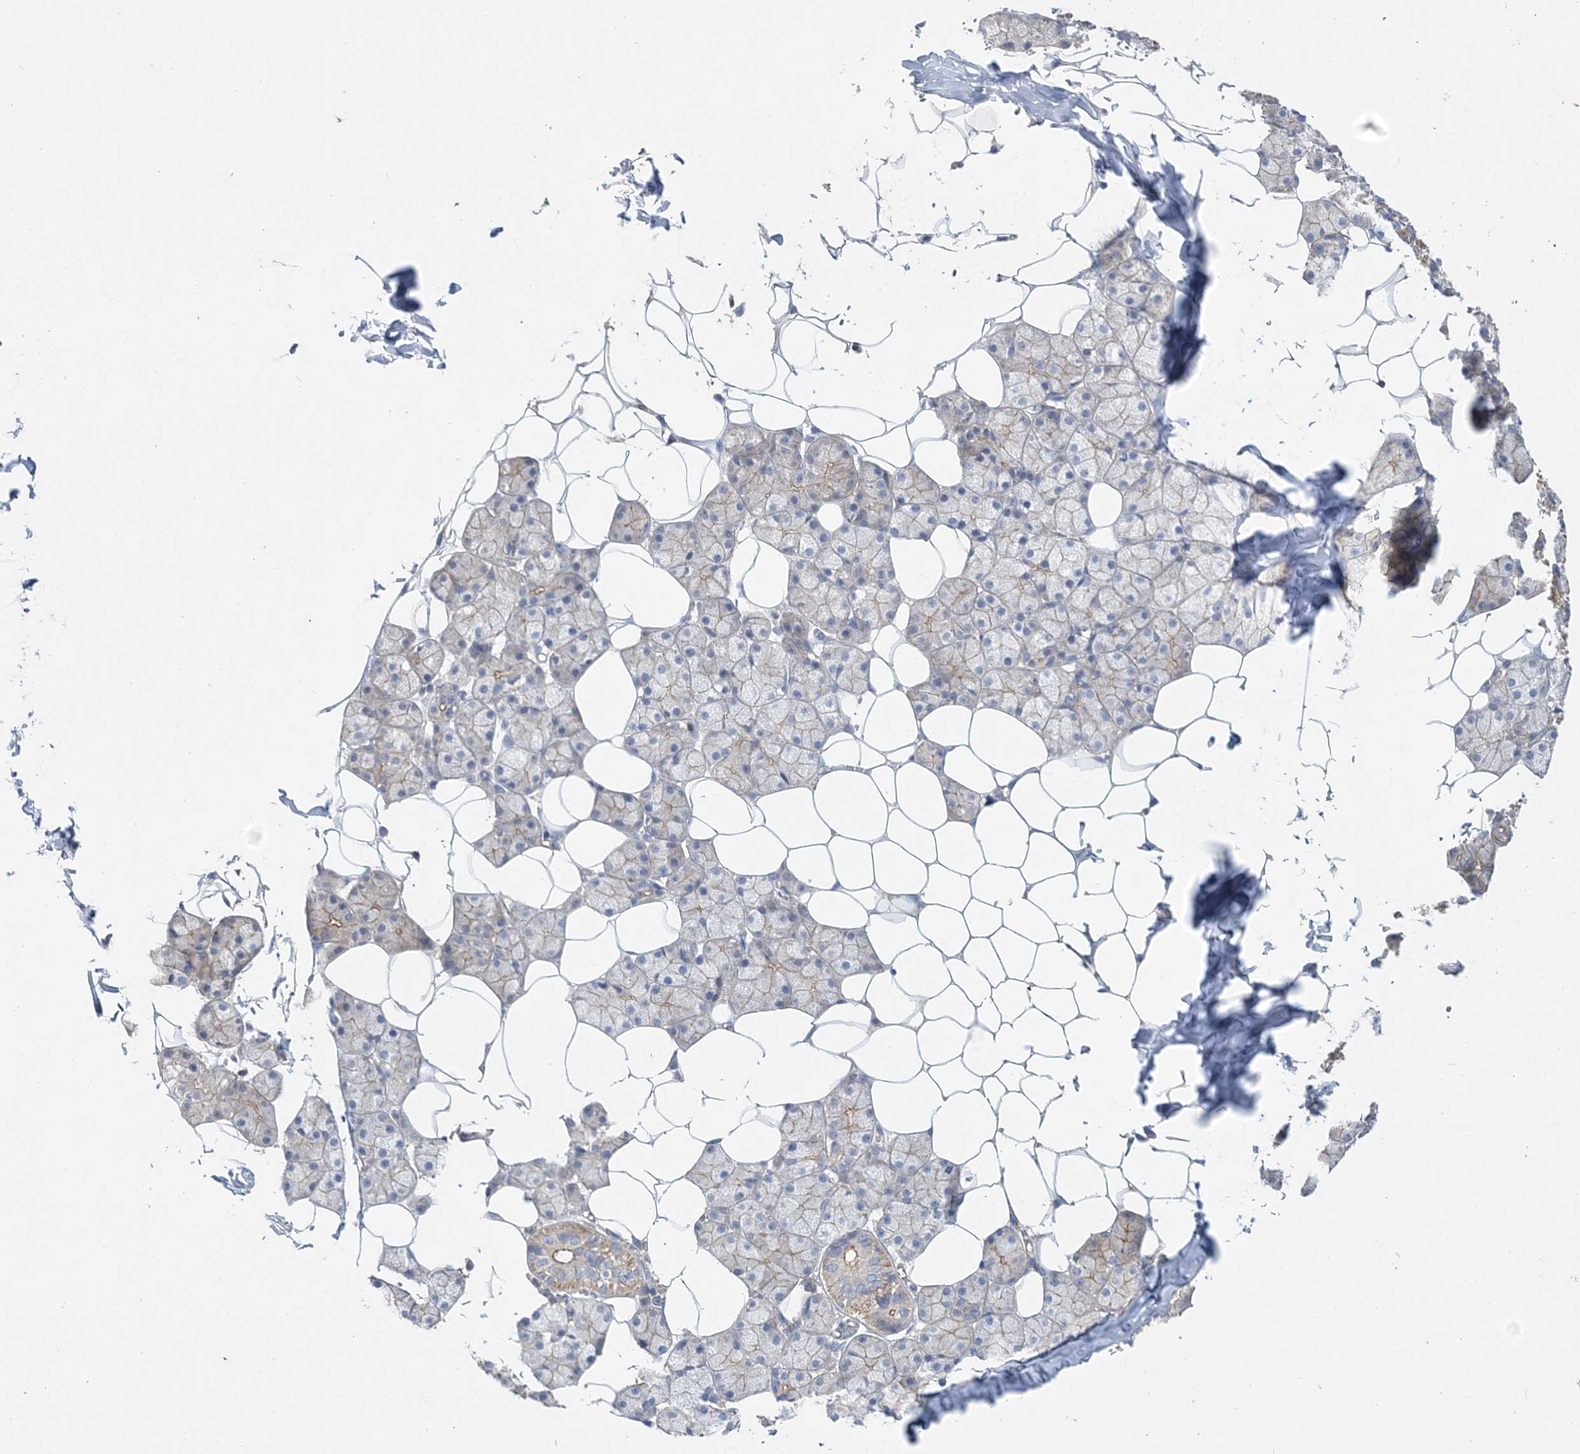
{"staining": {"intensity": "weak", "quantity": "25%-75%", "location": "cytoplasmic/membranous"}, "tissue": "salivary gland", "cell_type": "Glandular cells", "image_type": "normal", "snomed": [{"axis": "morphology", "description": "Normal tissue, NOS"}, {"axis": "topography", "description": "Salivary gland"}], "caption": "Immunohistochemical staining of normal salivary gland reveals weak cytoplasmic/membranous protein expression in approximately 25%-75% of glandular cells. (Stains: DAB (3,3'-diaminobenzidine) in brown, nuclei in blue, Microscopy: brightfield microscopy at high magnification).", "gene": "PIGC", "patient": {"sex": "female", "age": 33}}